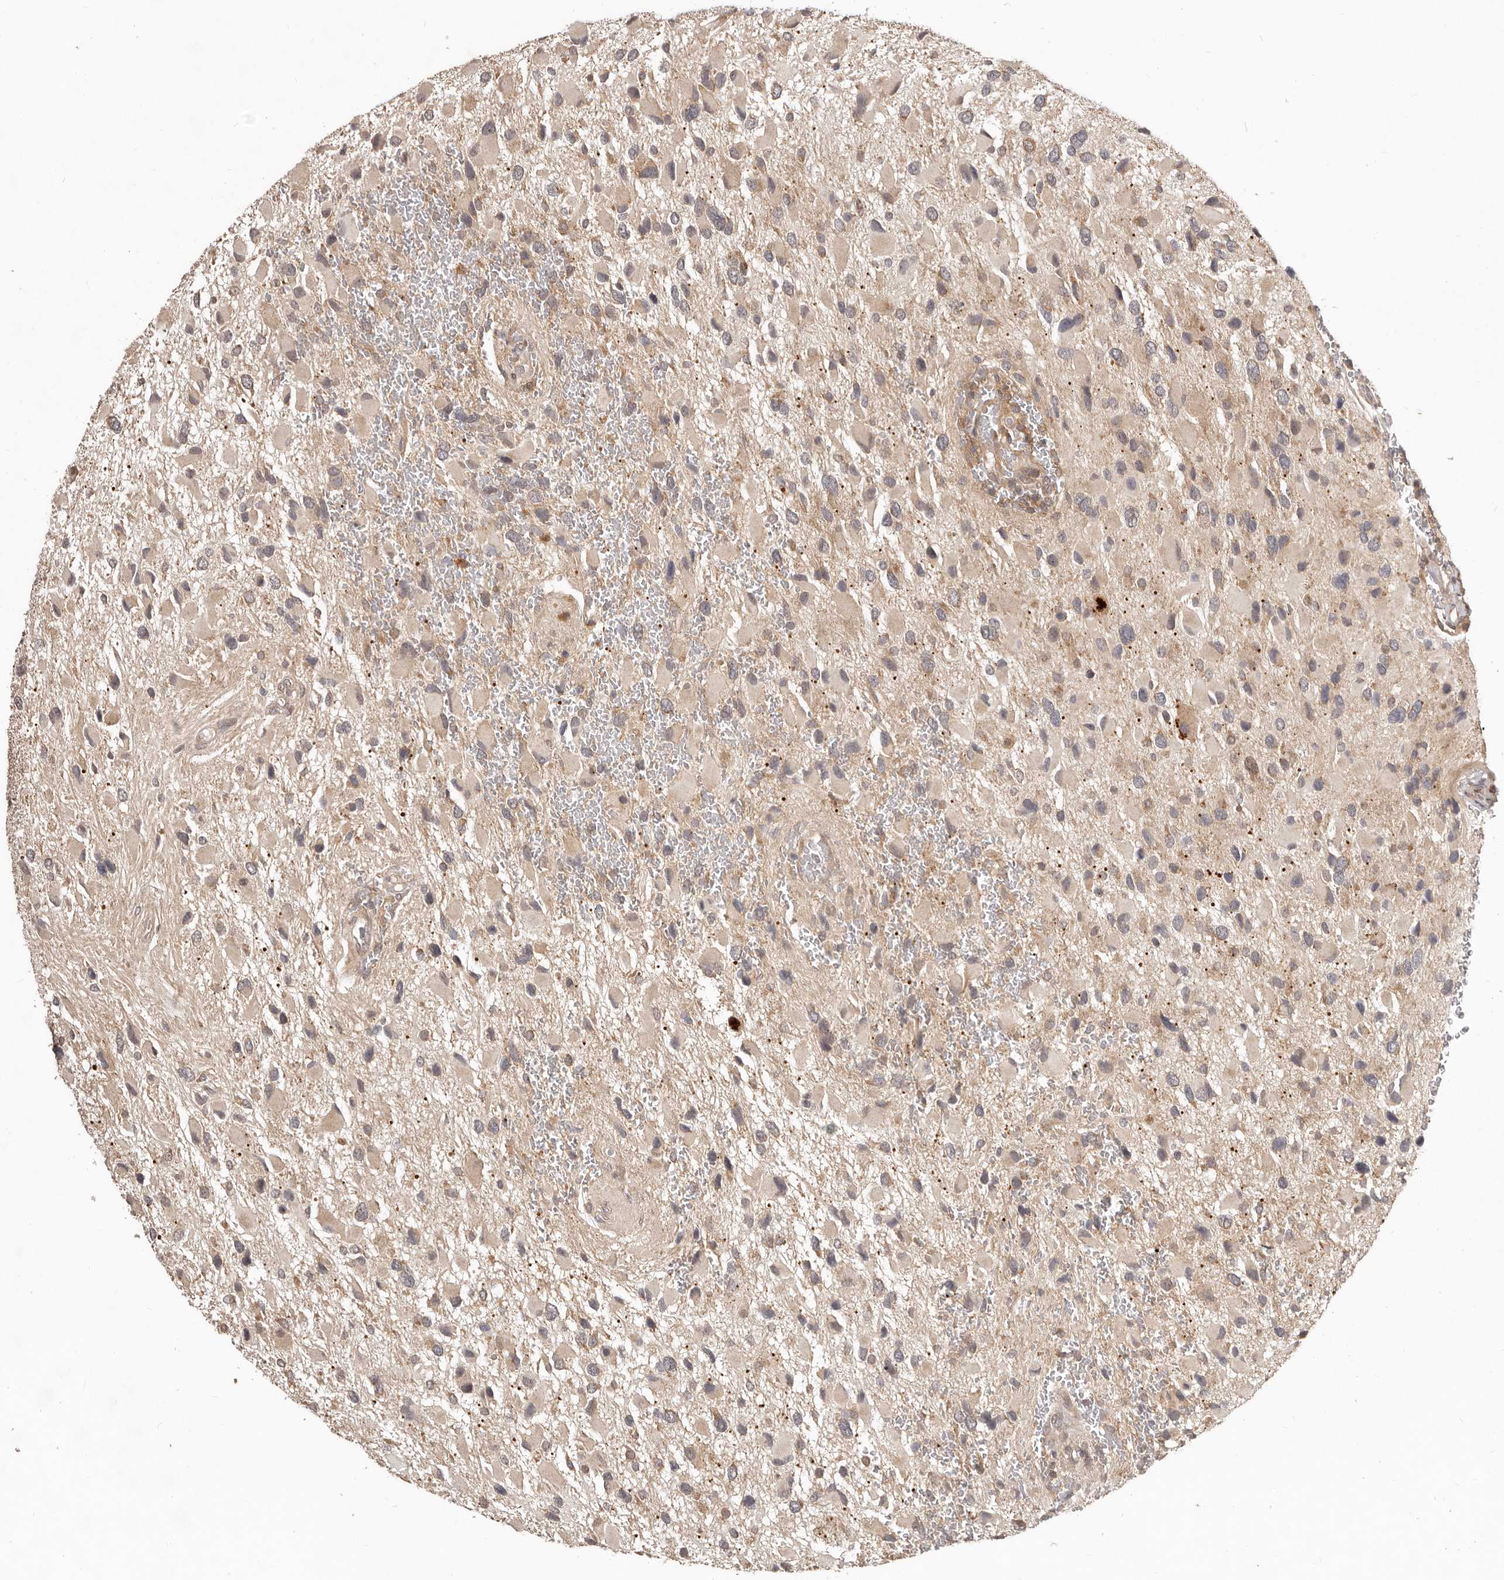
{"staining": {"intensity": "negative", "quantity": "none", "location": "none"}, "tissue": "glioma", "cell_type": "Tumor cells", "image_type": "cancer", "snomed": [{"axis": "morphology", "description": "Glioma, malignant, High grade"}, {"axis": "topography", "description": "Brain"}], "caption": "This micrograph is of malignant high-grade glioma stained with immunohistochemistry to label a protein in brown with the nuclei are counter-stained blue. There is no positivity in tumor cells.", "gene": "RNF187", "patient": {"sex": "male", "age": 53}}